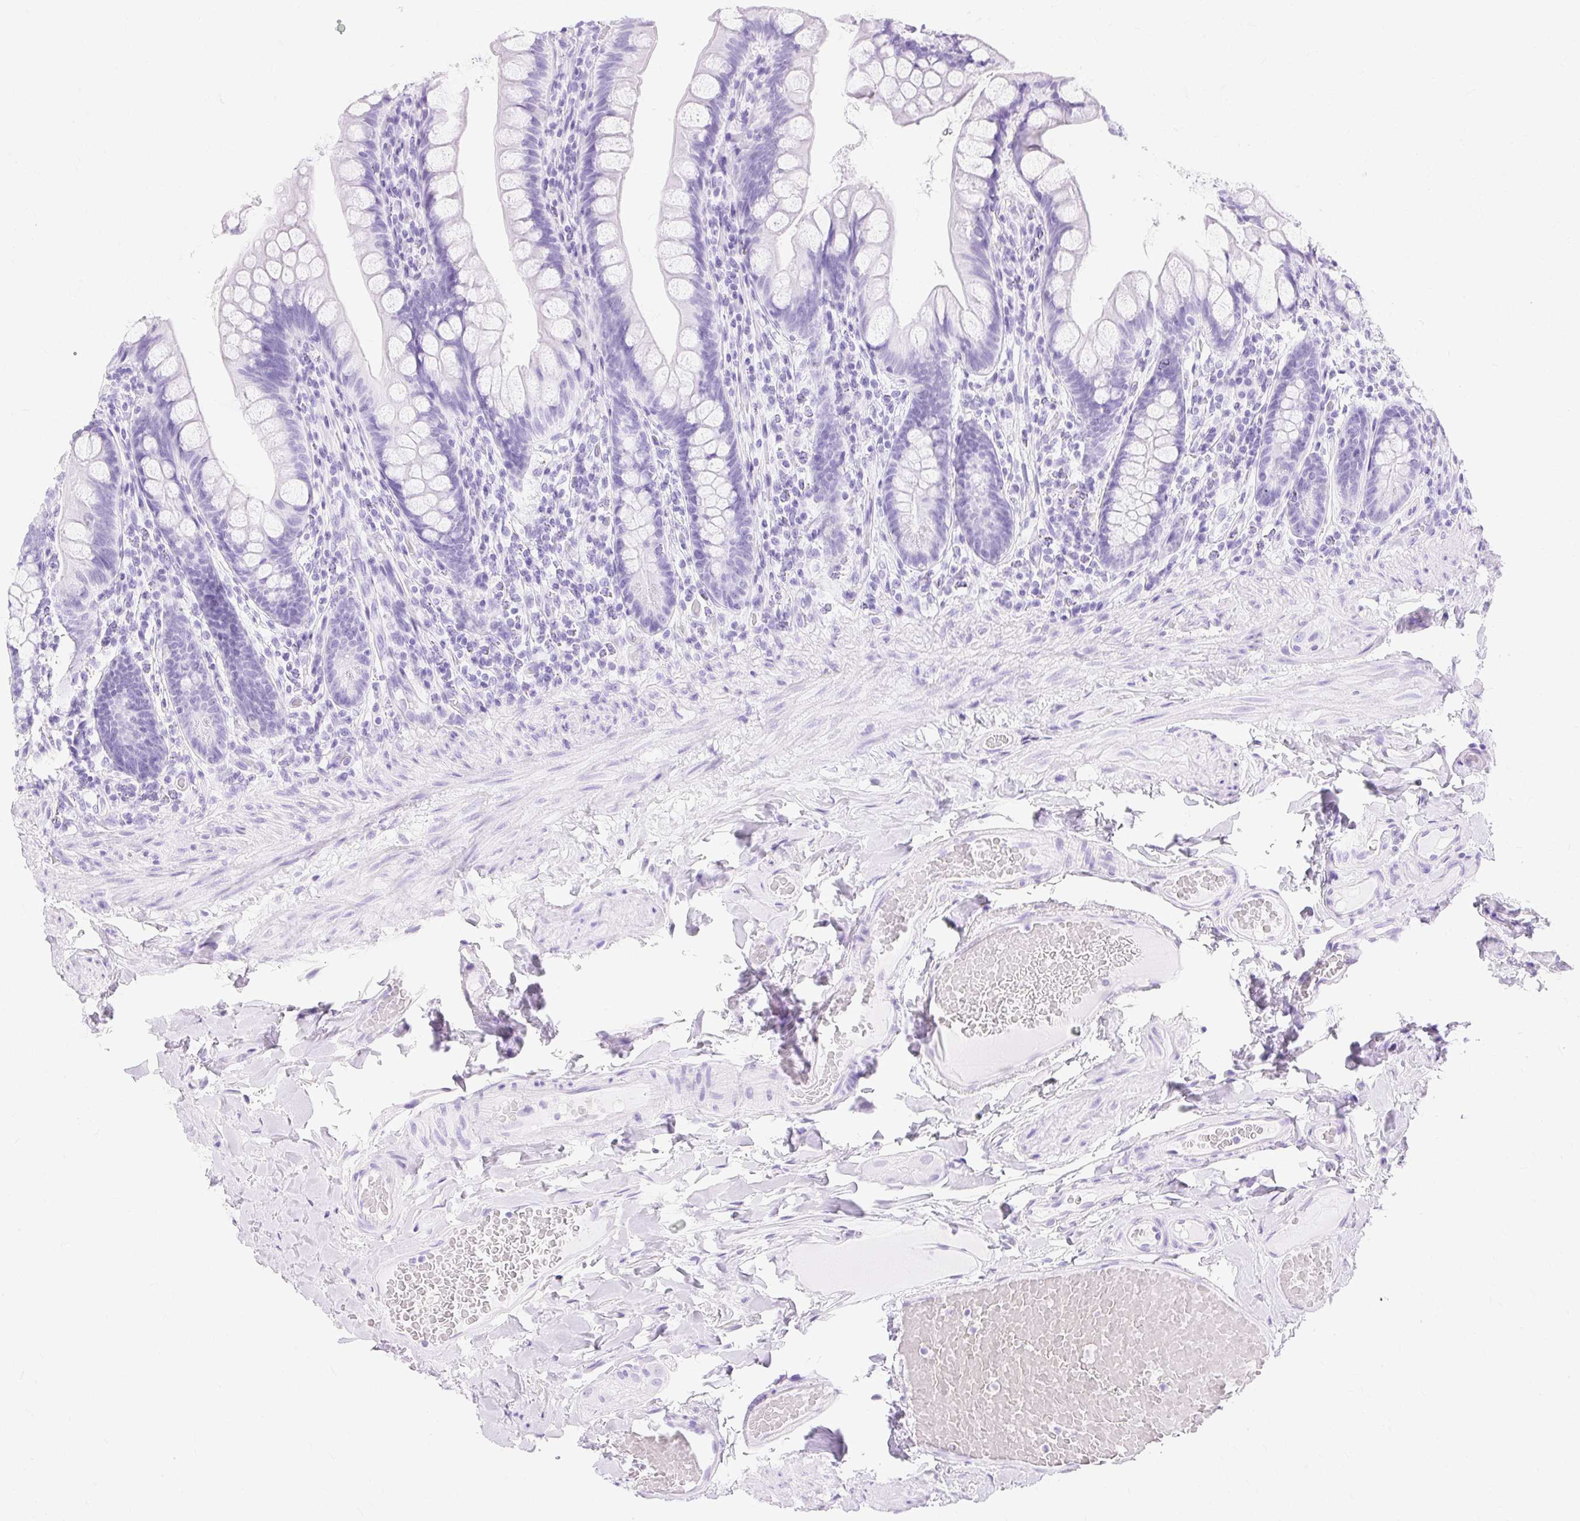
{"staining": {"intensity": "negative", "quantity": "none", "location": "none"}, "tissue": "small intestine", "cell_type": "Glandular cells", "image_type": "normal", "snomed": [{"axis": "morphology", "description": "Normal tissue, NOS"}, {"axis": "topography", "description": "Small intestine"}], "caption": "This is an immunohistochemistry histopathology image of unremarkable human small intestine. There is no positivity in glandular cells.", "gene": "MBP", "patient": {"sex": "male", "age": 70}}